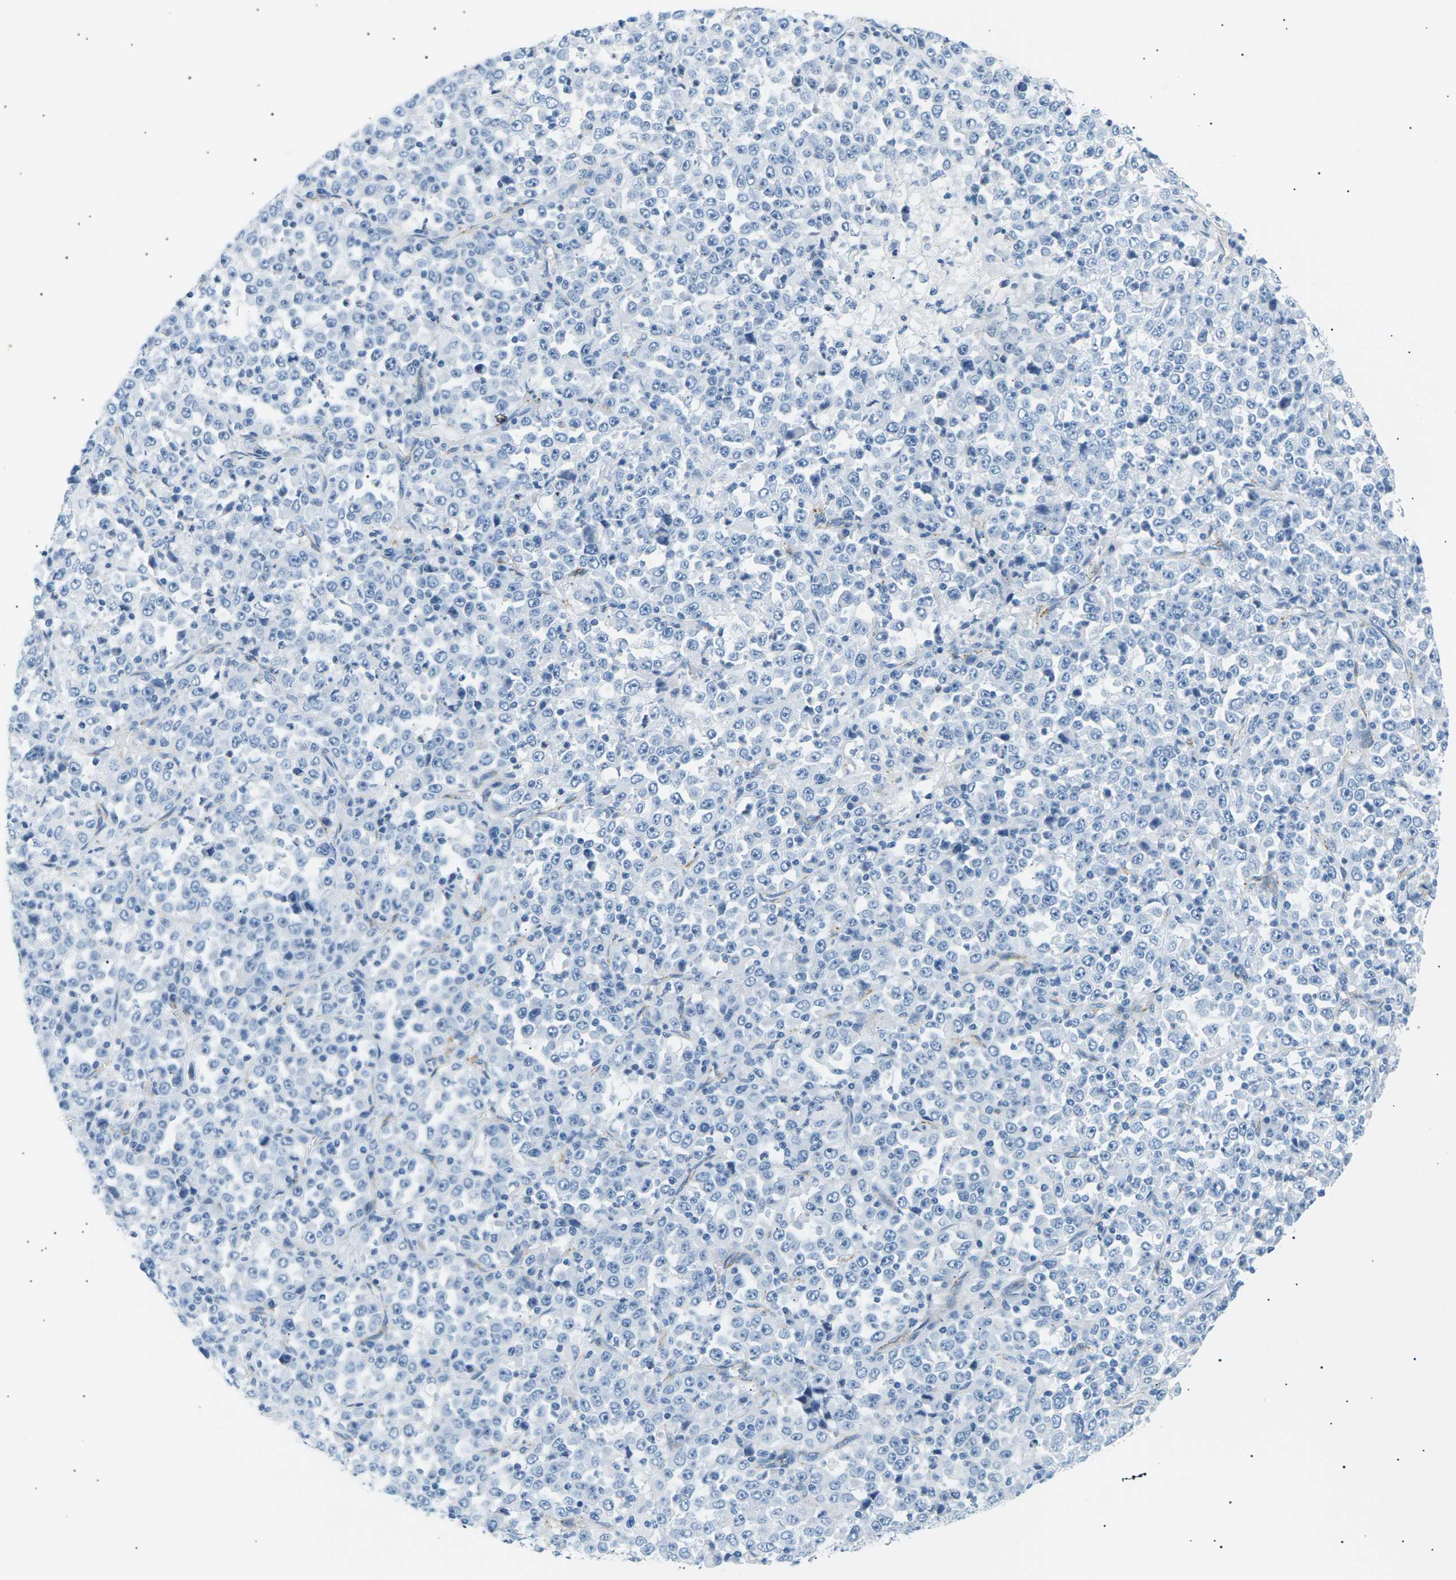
{"staining": {"intensity": "negative", "quantity": "none", "location": "none"}, "tissue": "stomach cancer", "cell_type": "Tumor cells", "image_type": "cancer", "snomed": [{"axis": "morphology", "description": "Normal tissue, NOS"}, {"axis": "morphology", "description": "Adenocarcinoma, NOS"}, {"axis": "topography", "description": "Stomach, upper"}, {"axis": "topography", "description": "Stomach"}], "caption": "Tumor cells show no significant protein staining in stomach adenocarcinoma. (Stains: DAB IHC with hematoxylin counter stain, Microscopy: brightfield microscopy at high magnification).", "gene": "SEPTIN5", "patient": {"sex": "male", "age": 59}}